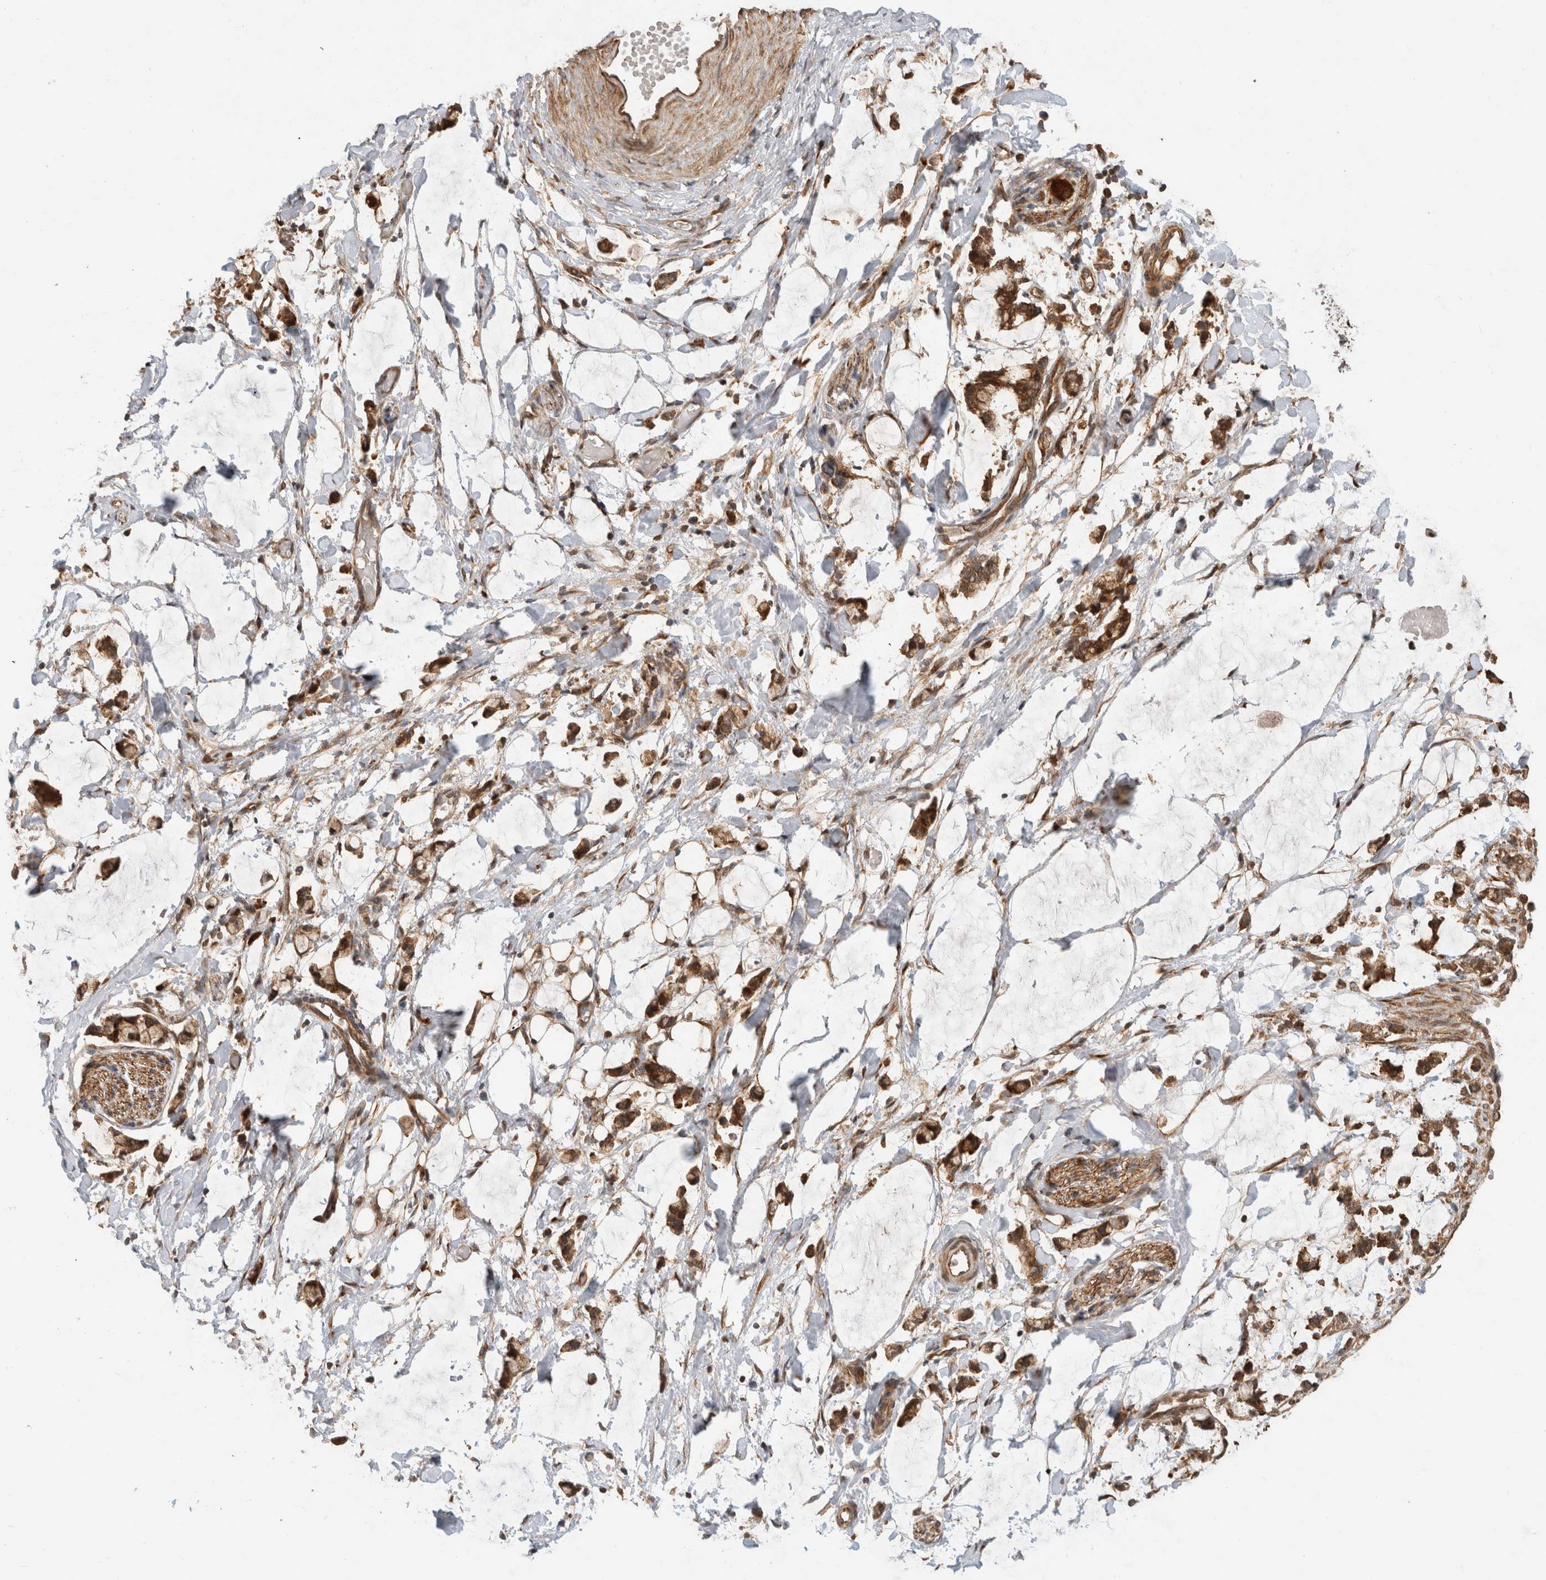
{"staining": {"intensity": "moderate", "quantity": ">75%", "location": "cytoplasmic/membranous,nuclear"}, "tissue": "adipose tissue", "cell_type": "Adipocytes", "image_type": "normal", "snomed": [{"axis": "morphology", "description": "Normal tissue, NOS"}, {"axis": "morphology", "description": "Adenocarcinoma, NOS"}, {"axis": "topography", "description": "Colon"}, {"axis": "topography", "description": "Peripheral nerve tissue"}], "caption": "Protein expression analysis of unremarkable adipose tissue demonstrates moderate cytoplasmic/membranous,nuclear staining in about >75% of adipocytes.", "gene": "PCDHB15", "patient": {"sex": "male", "age": 14}}